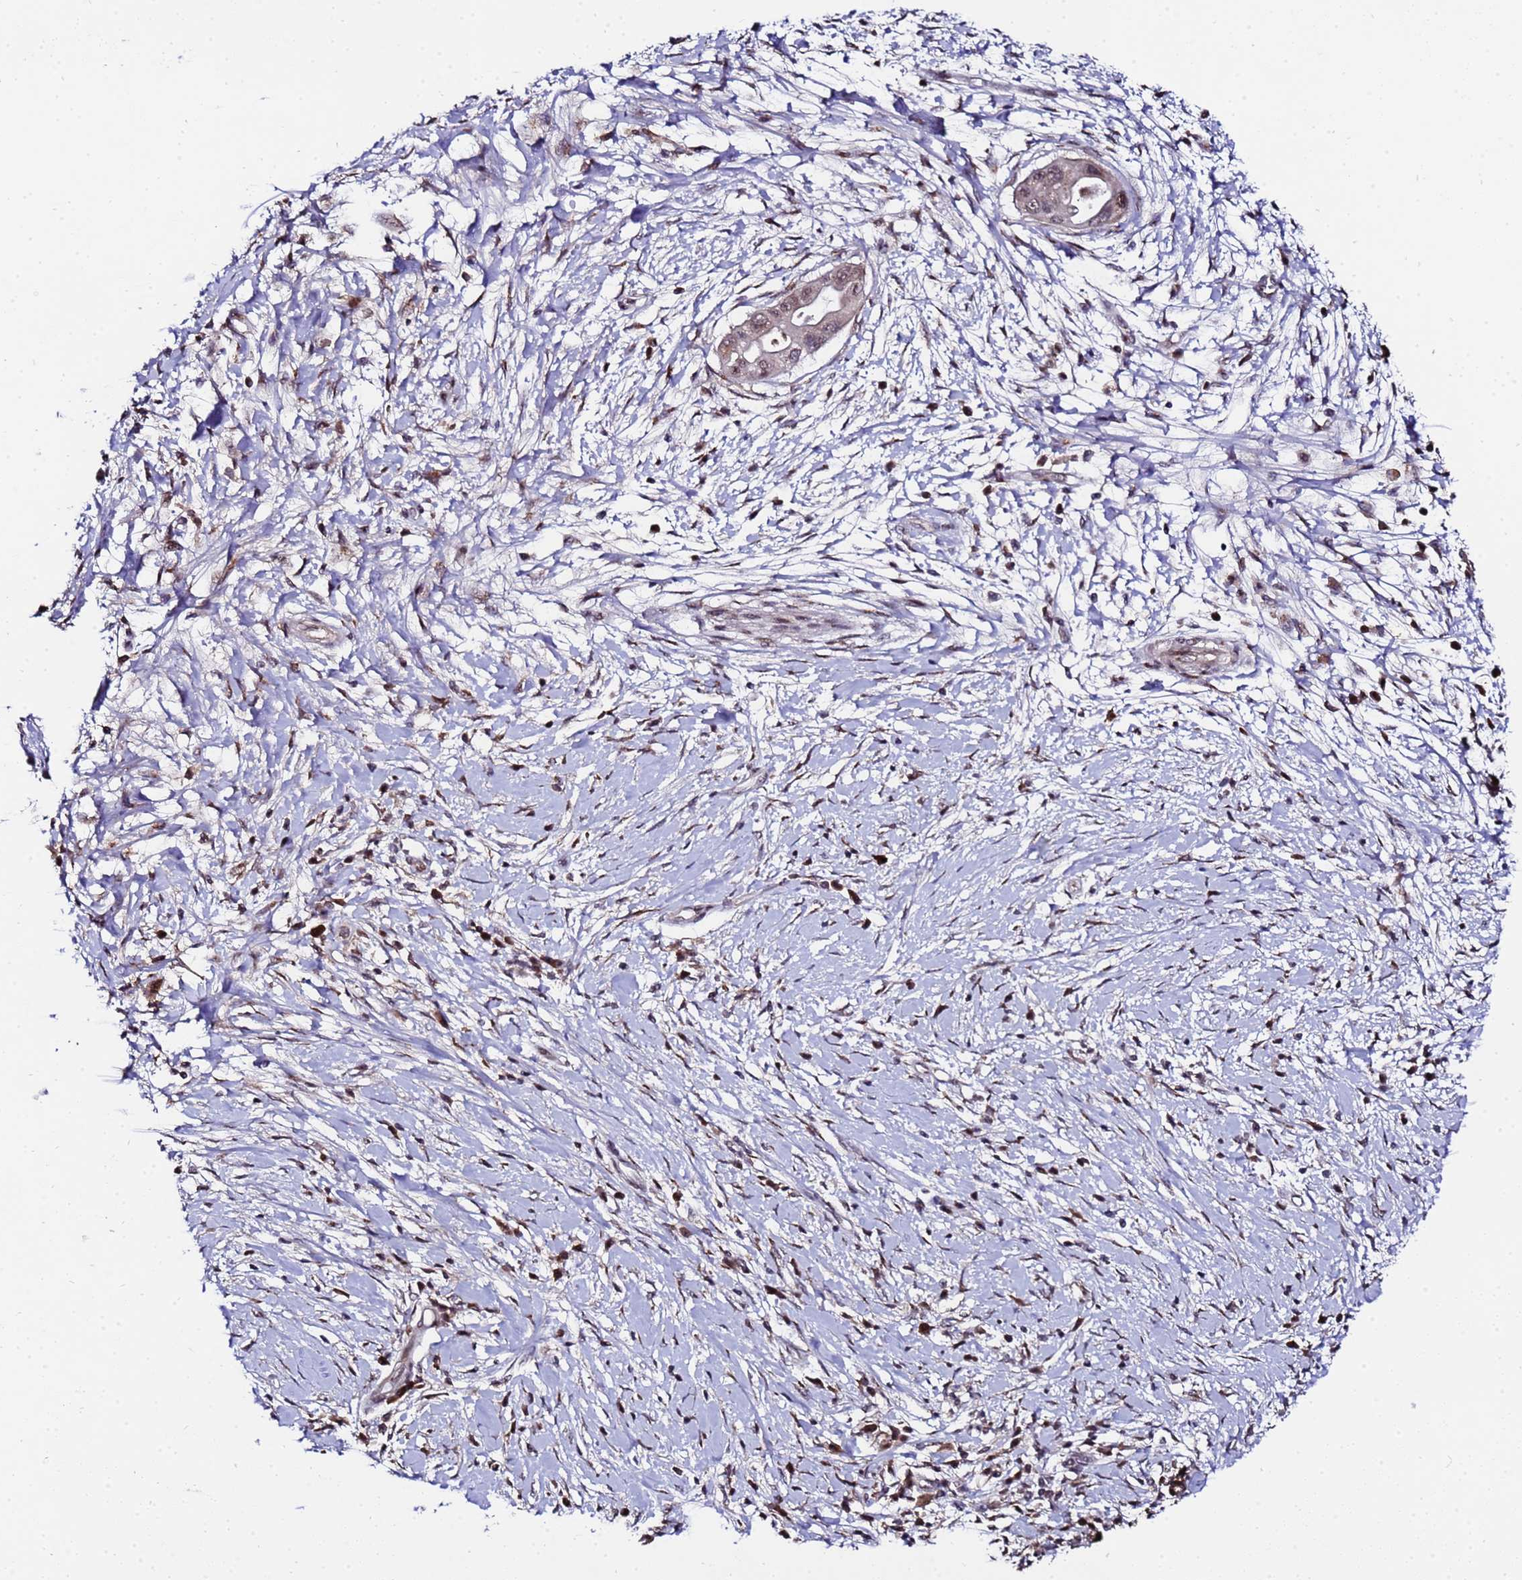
{"staining": {"intensity": "moderate", "quantity": "25%-75%", "location": "nuclear"}, "tissue": "pancreatic cancer", "cell_type": "Tumor cells", "image_type": "cancer", "snomed": [{"axis": "morphology", "description": "Adenocarcinoma, NOS"}, {"axis": "topography", "description": "Pancreas"}], "caption": "Immunohistochemistry (IHC) image of human pancreatic cancer stained for a protein (brown), which shows medium levels of moderate nuclear positivity in about 25%-75% of tumor cells.", "gene": "C19orf47", "patient": {"sex": "male", "age": 68}}